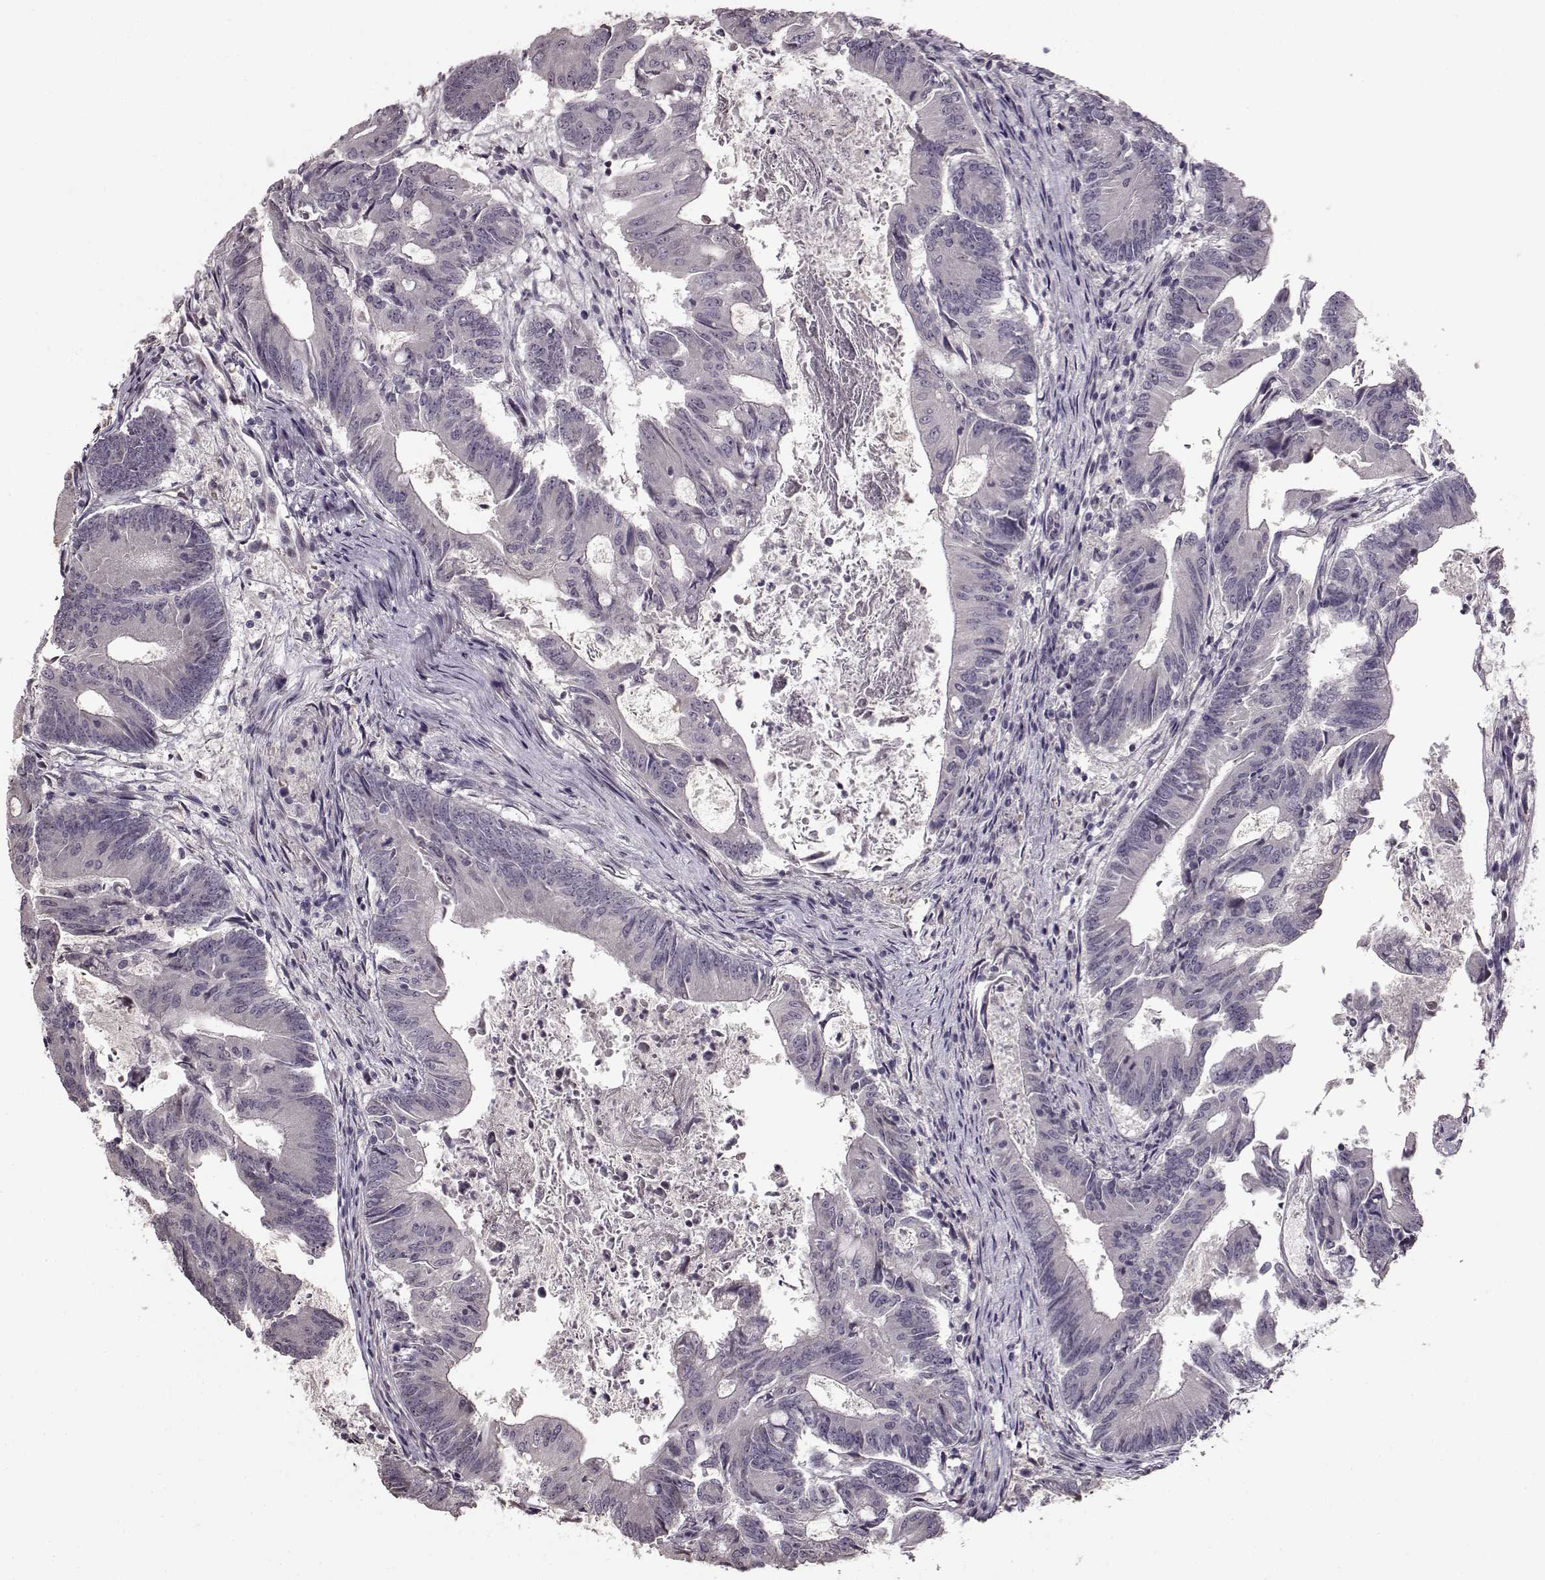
{"staining": {"intensity": "negative", "quantity": "none", "location": "none"}, "tissue": "colorectal cancer", "cell_type": "Tumor cells", "image_type": "cancer", "snomed": [{"axis": "morphology", "description": "Adenocarcinoma, NOS"}, {"axis": "topography", "description": "Colon"}], "caption": "An IHC histopathology image of colorectal cancer is shown. There is no staining in tumor cells of colorectal cancer.", "gene": "FSHB", "patient": {"sex": "female", "age": 70}}